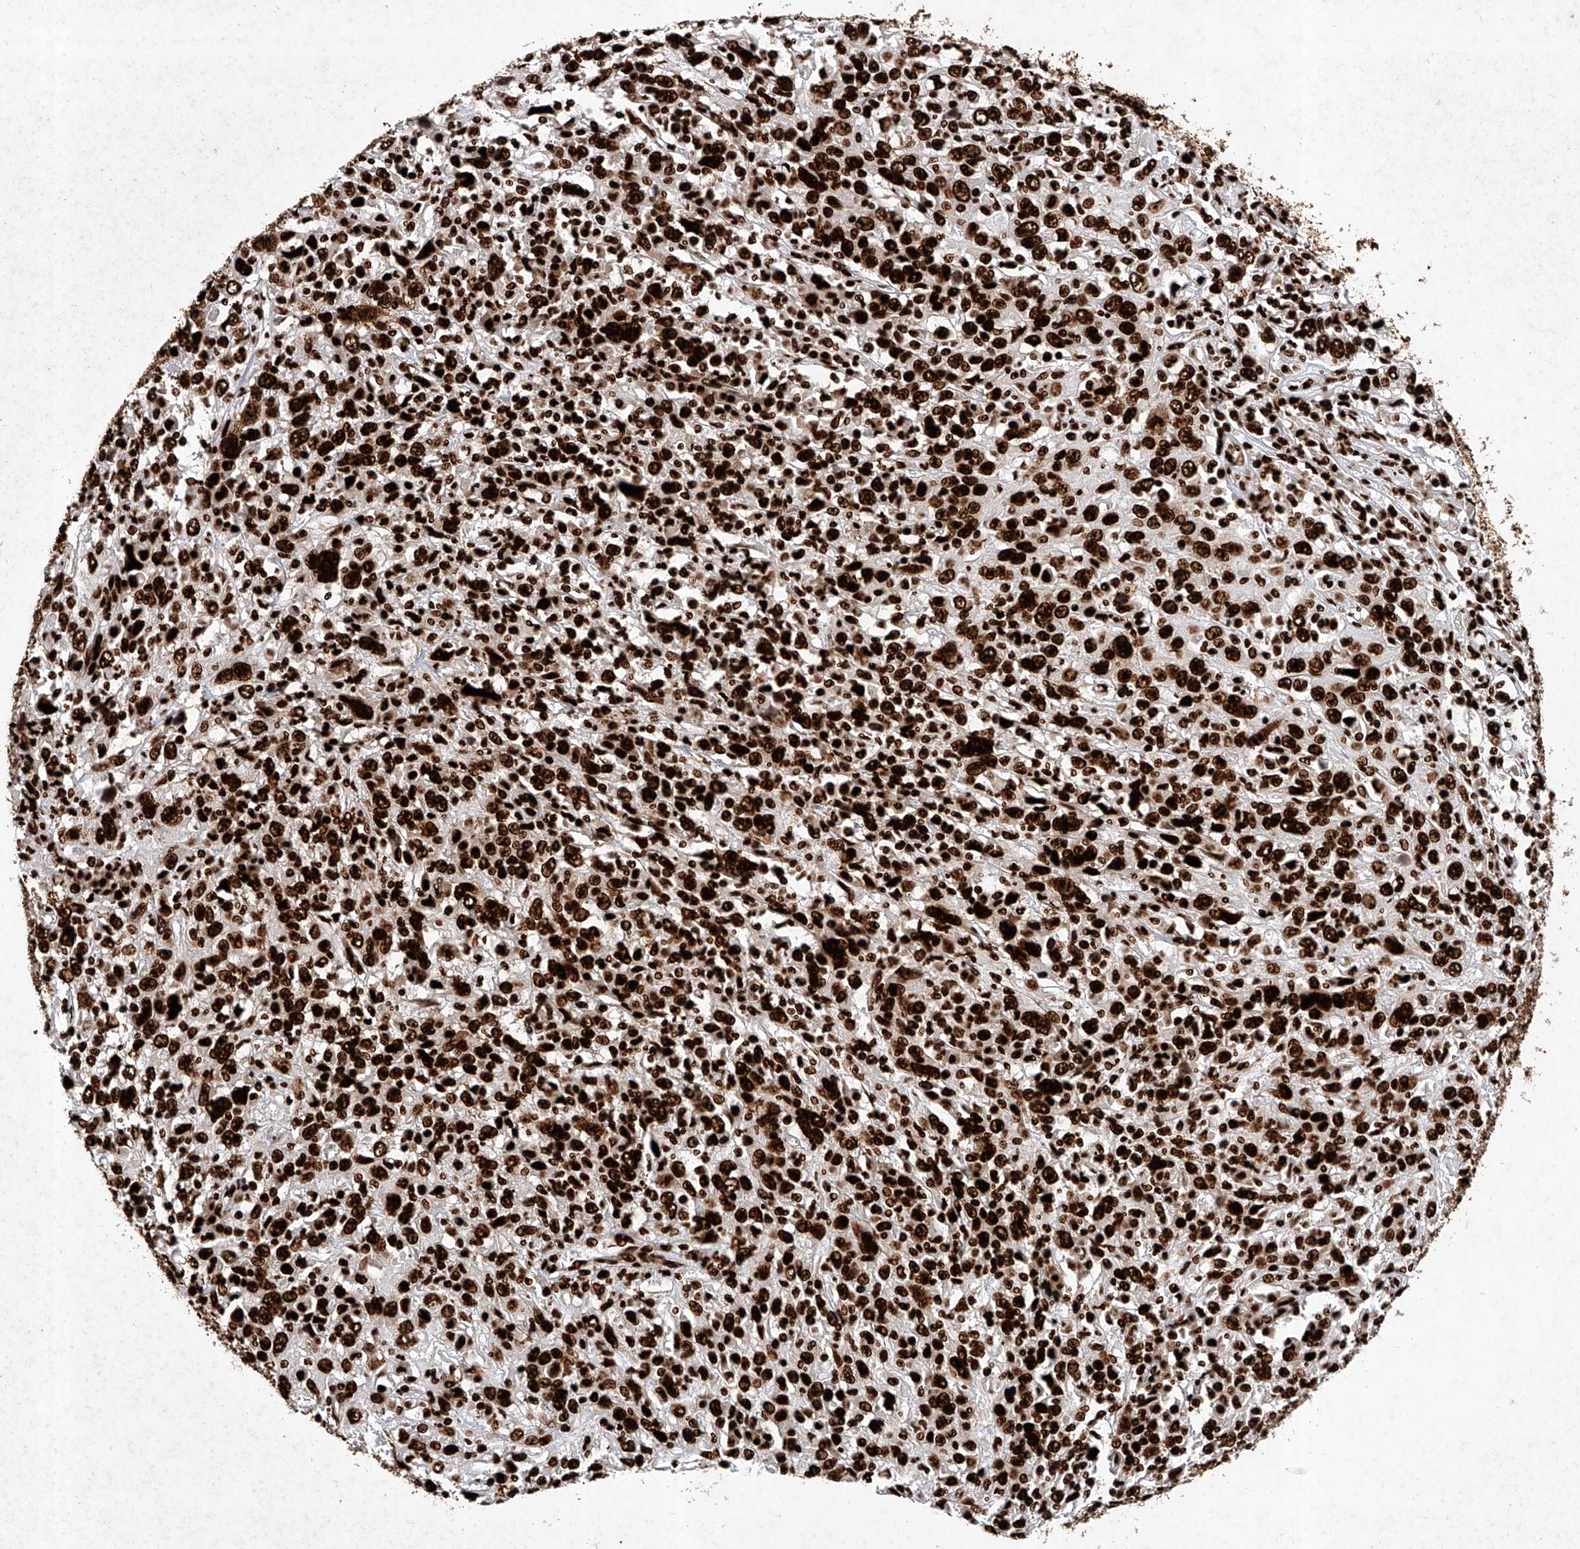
{"staining": {"intensity": "strong", "quantity": ">75%", "location": "nuclear"}, "tissue": "cervical cancer", "cell_type": "Tumor cells", "image_type": "cancer", "snomed": [{"axis": "morphology", "description": "Squamous cell carcinoma, NOS"}, {"axis": "topography", "description": "Cervix"}], "caption": "Cervical cancer (squamous cell carcinoma) stained for a protein (brown) reveals strong nuclear positive positivity in about >75% of tumor cells.", "gene": "SRSF6", "patient": {"sex": "female", "age": 46}}